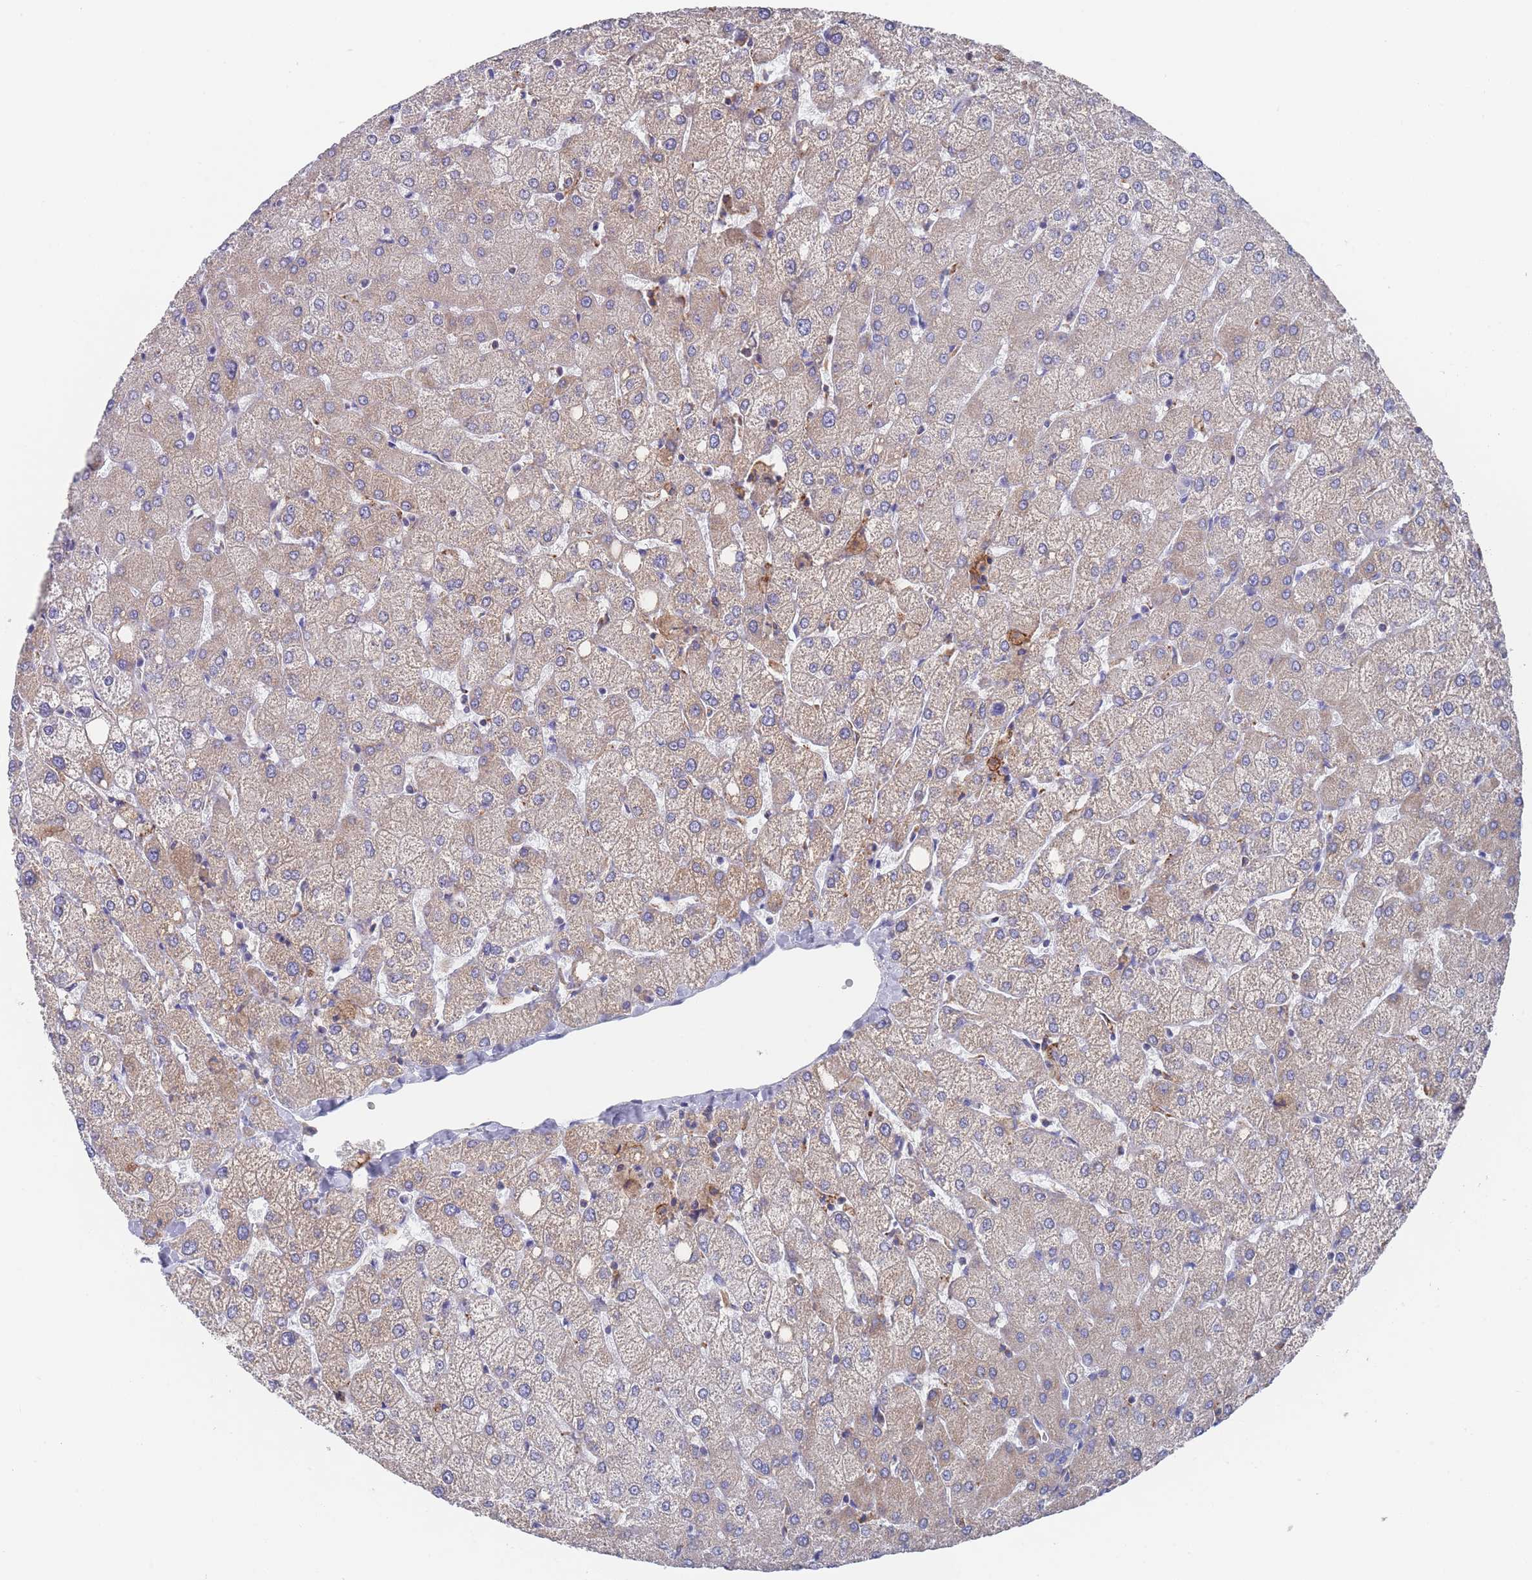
{"staining": {"intensity": "negative", "quantity": "none", "location": "none"}, "tissue": "liver", "cell_type": "Cholangiocytes", "image_type": "normal", "snomed": [{"axis": "morphology", "description": "Normal tissue, NOS"}, {"axis": "topography", "description": "Liver"}], "caption": "Immunohistochemistry (IHC) of unremarkable human liver displays no staining in cholangiocytes.", "gene": "SCCPDH", "patient": {"sex": "female", "age": 54}}